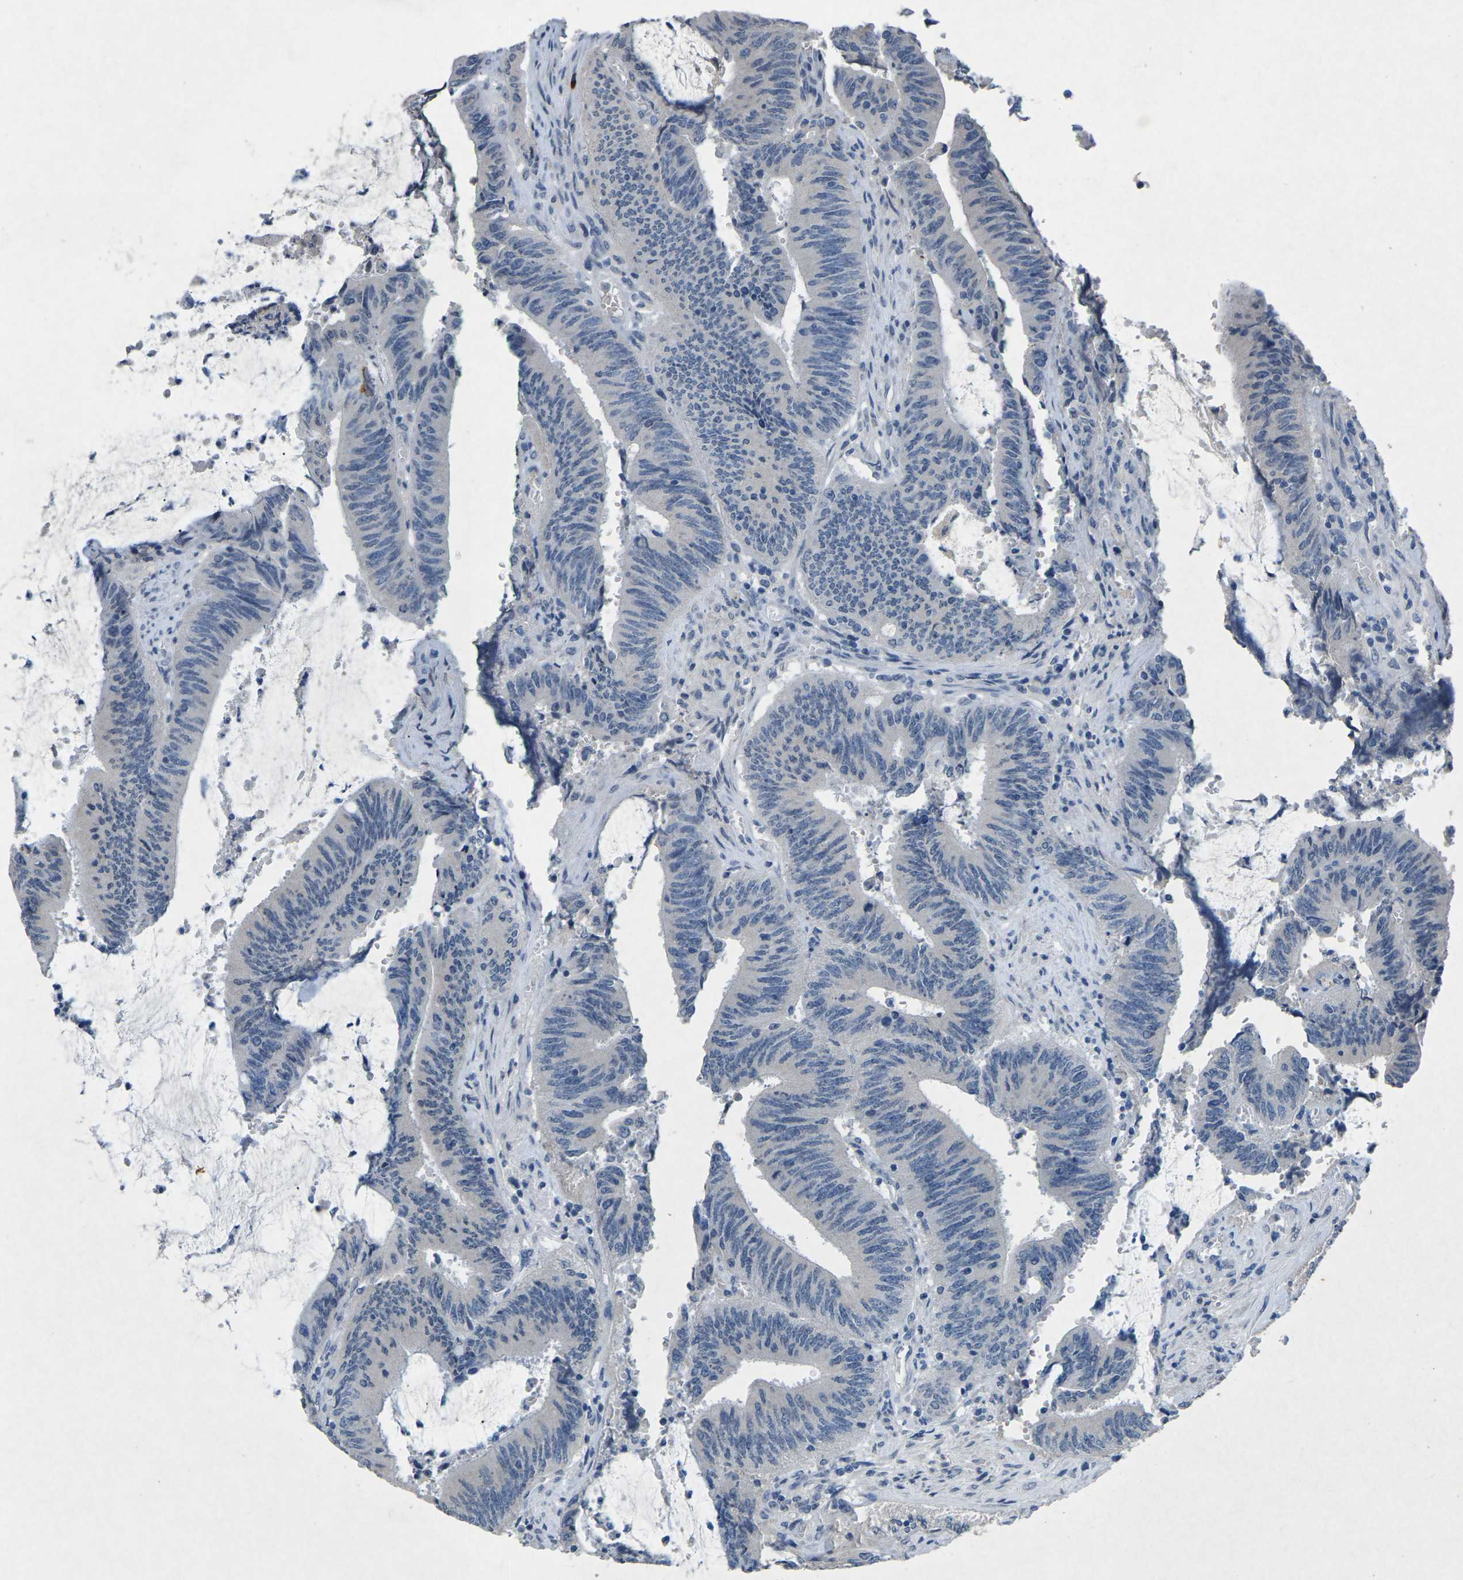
{"staining": {"intensity": "negative", "quantity": "none", "location": "none"}, "tissue": "colorectal cancer", "cell_type": "Tumor cells", "image_type": "cancer", "snomed": [{"axis": "morphology", "description": "Normal tissue, NOS"}, {"axis": "morphology", "description": "Adenocarcinoma, NOS"}, {"axis": "topography", "description": "Rectum"}], "caption": "There is no significant positivity in tumor cells of adenocarcinoma (colorectal).", "gene": "PLG", "patient": {"sex": "female", "age": 66}}